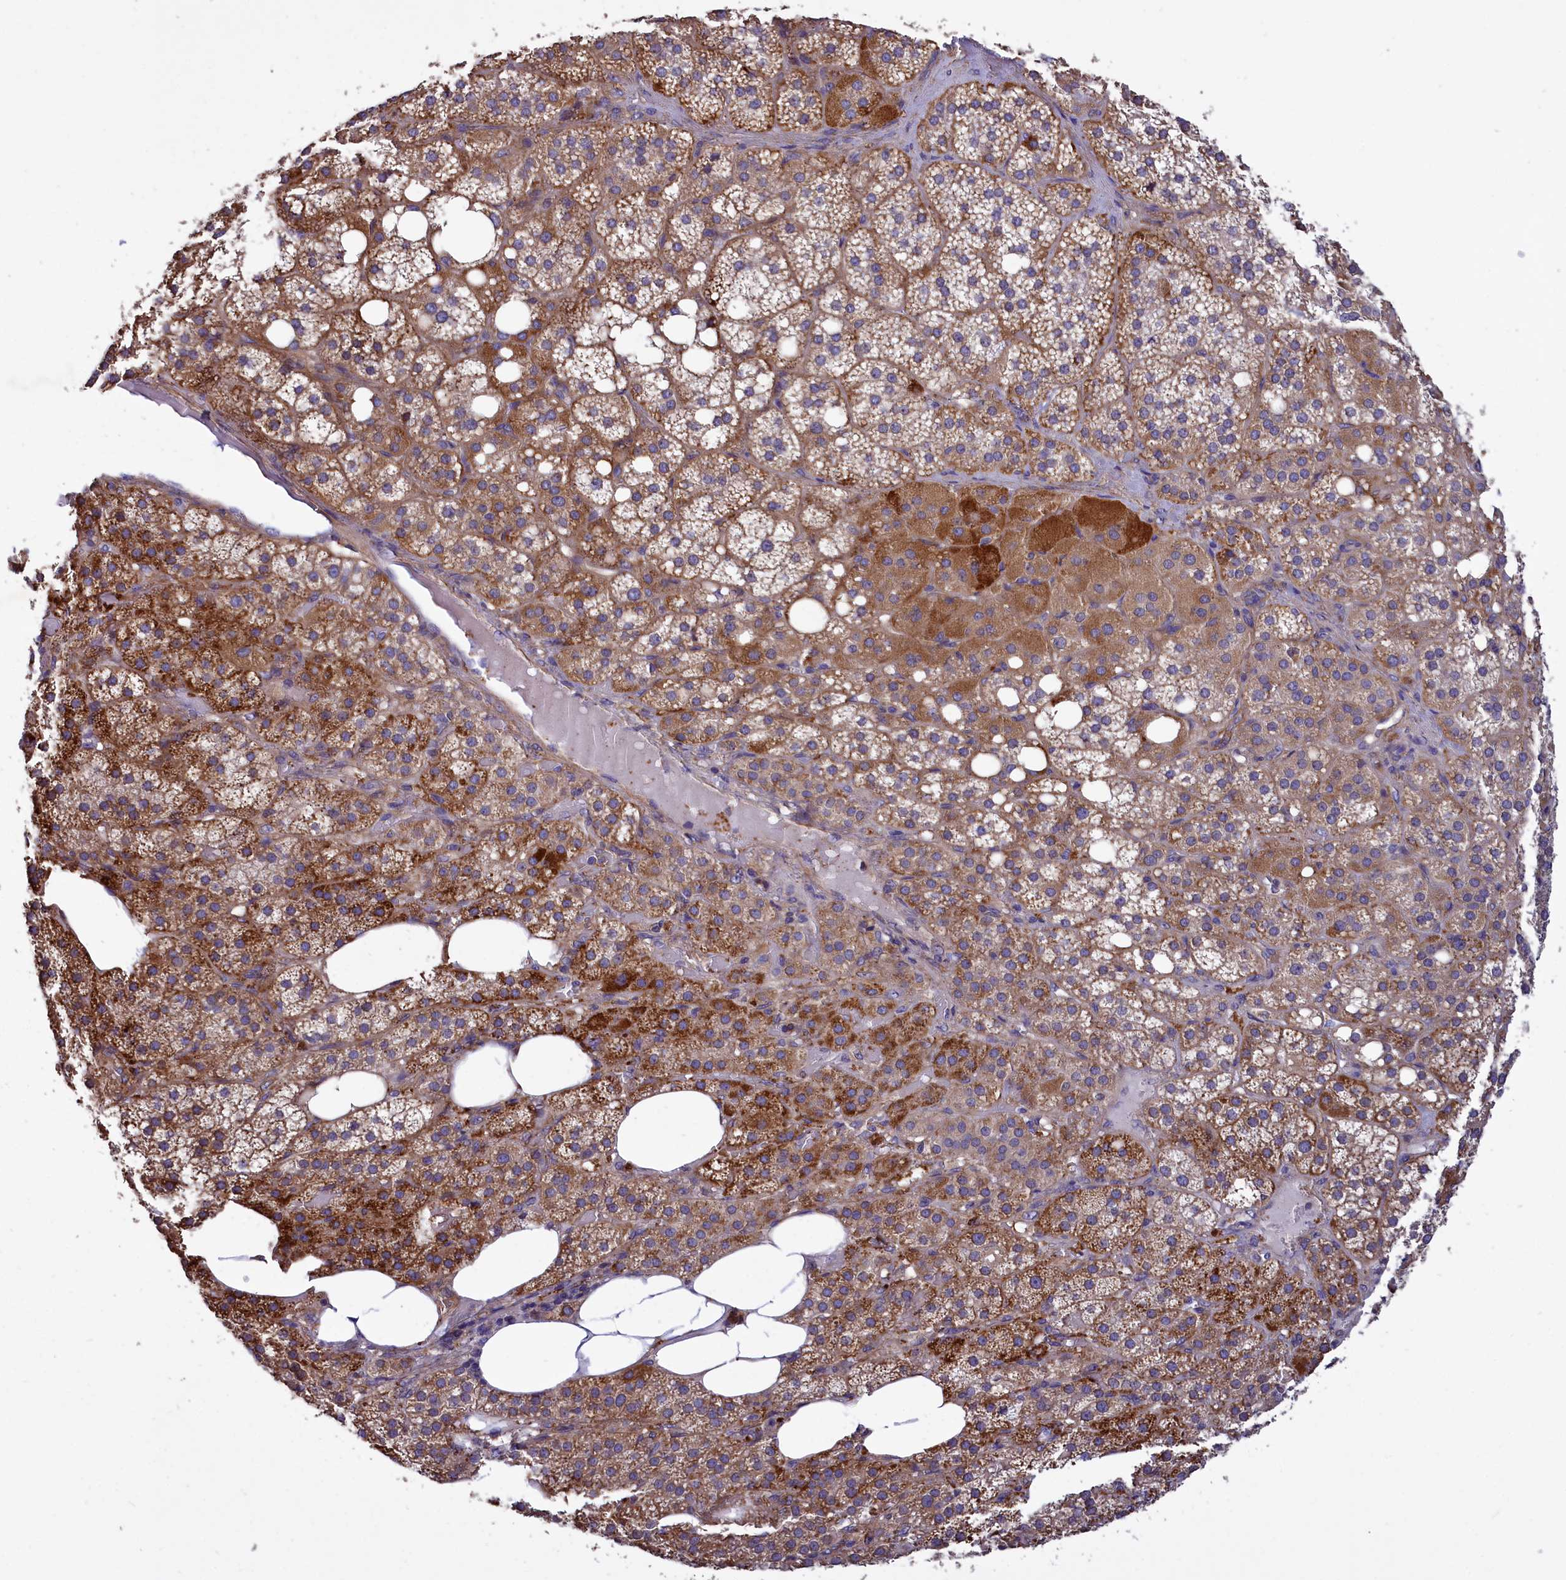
{"staining": {"intensity": "strong", "quantity": ">75%", "location": "cytoplasmic/membranous"}, "tissue": "adrenal gland", "cell_type": "Glandular cells", "image_type": "normal", "snomed": [{"axis": "morphology", "description": "Normal tissue, NOS"}, {"axis": "topography", "description": "Adrenal gland"}], "caption": "This is a histology image of IHC staining of benign adrenal gland, which shows strong expression in the cytoplasmic/membranous of glandular cells.", "gene": "AMDHD2", "patient": {"sex": "female", "age": 59}}